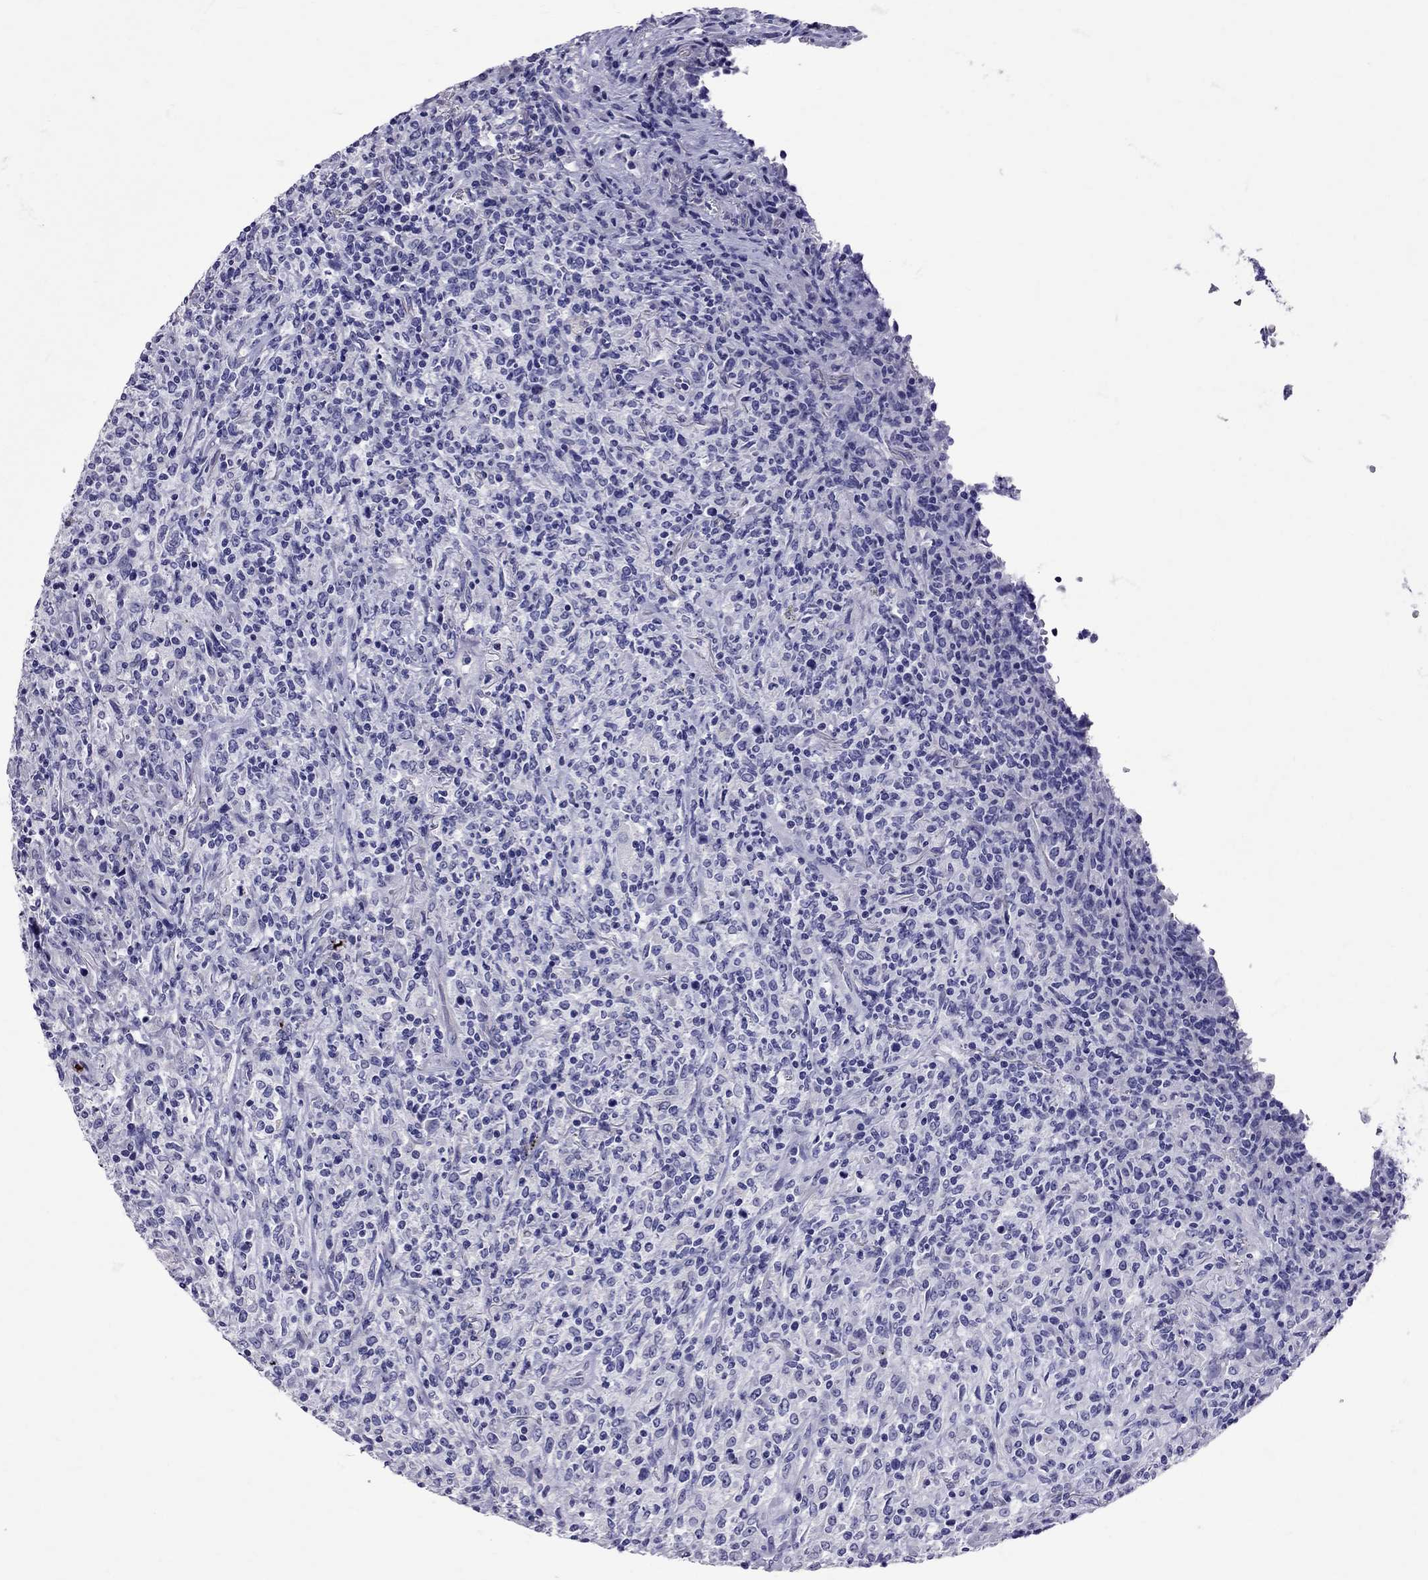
{"staining": {"intensity": "negative", "quantity": "none", "location": "none"}, "tissue": "lymphoma", "cell_type": "Tumor cells", "image_type": "cancer", "snomed": [{"axis": "morphology", "description": "Malignant lymphoma, non-Hodgkin's type, High grade"}, {"axis": "topography", "description": "Lung"}], "caption": "Tumor cells are negative for protein expression in human malignant lymphoma, non-Hodgkin's type (high-grade).", "gene": "AVP", "patient": {"sex": "male", "age": 79}}